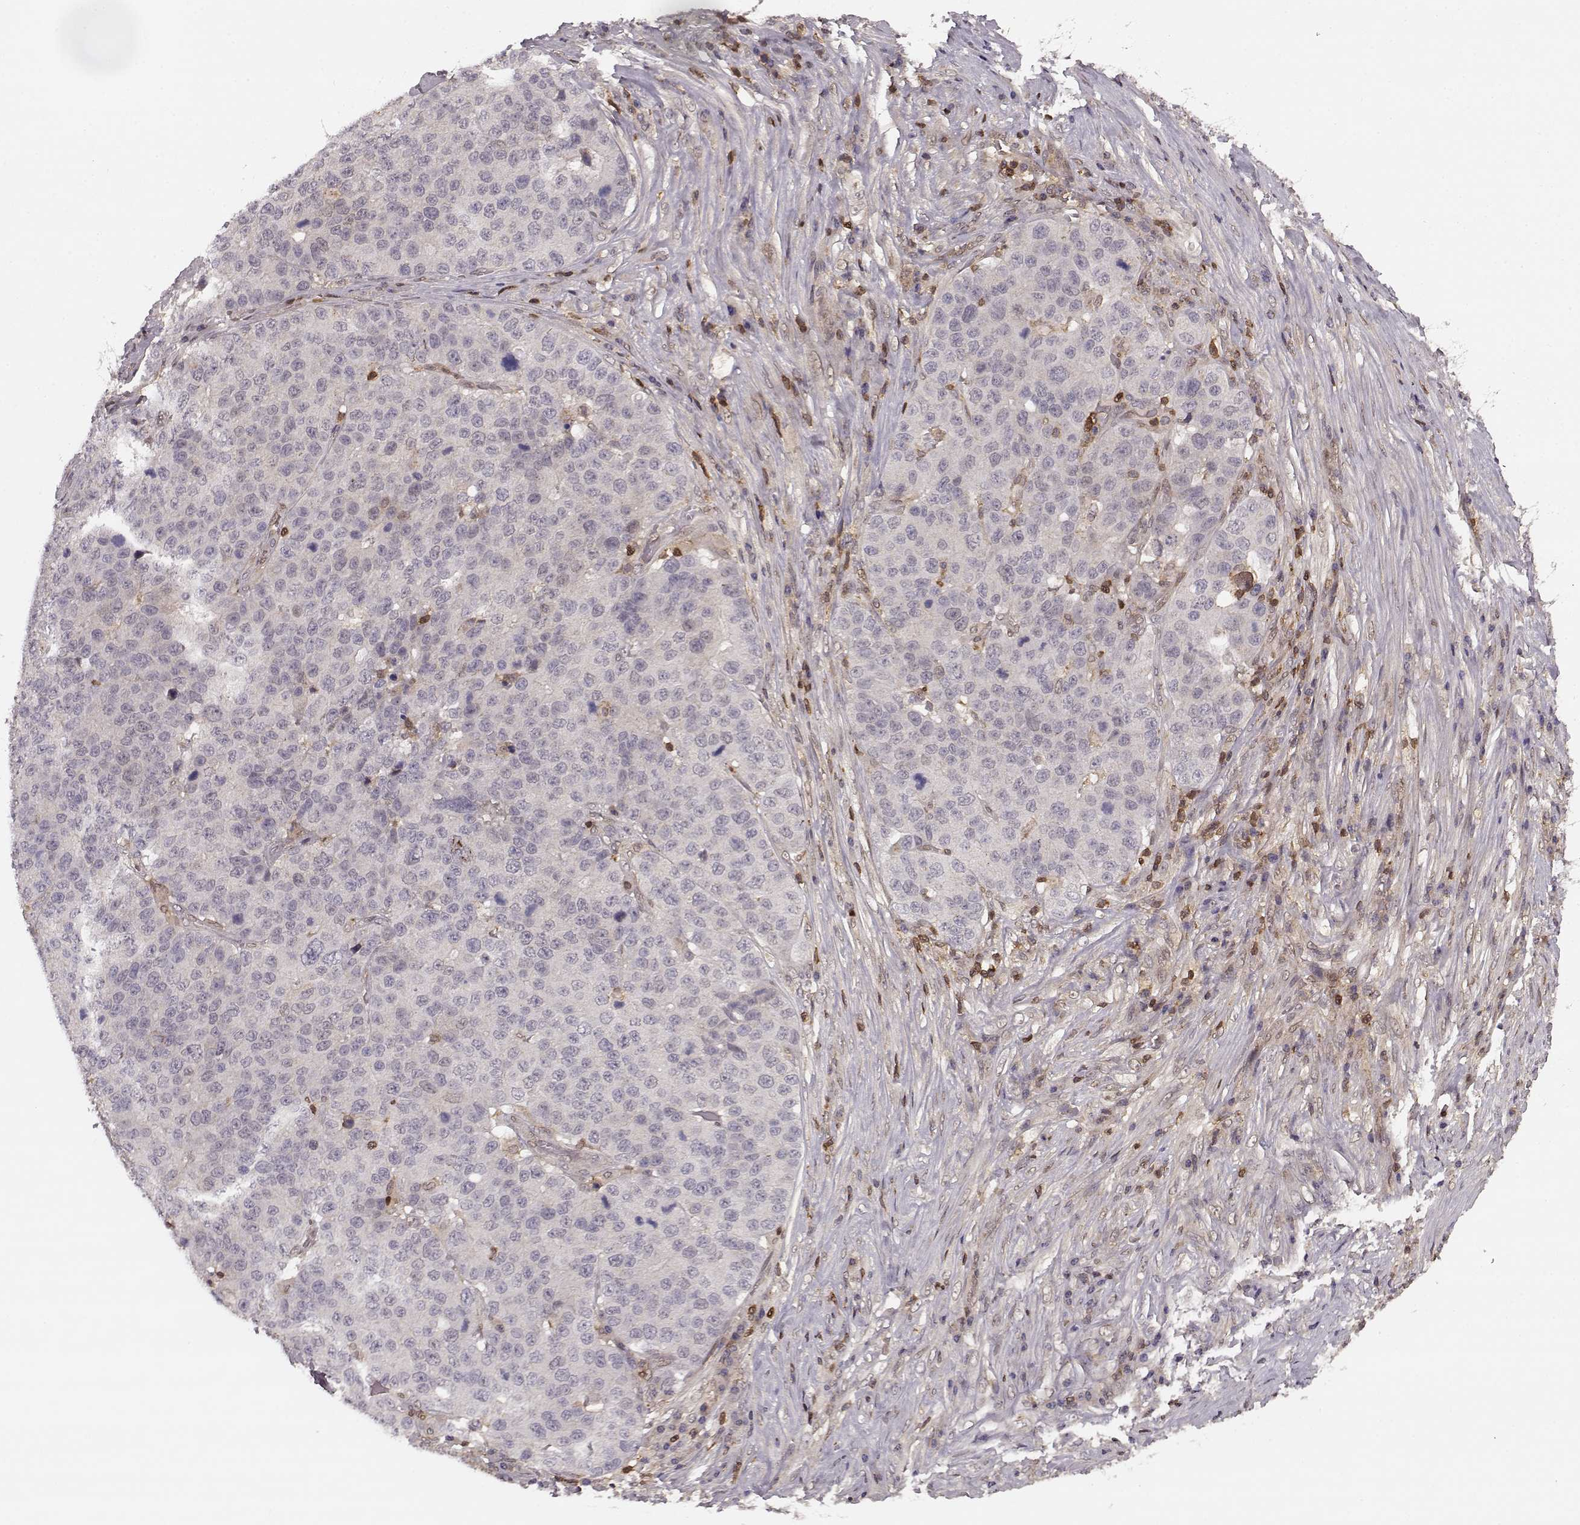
{"staining": {"intensity": "negative", "quantity": "none", "location": "none"}, "tissue": "stomach cancer", "cell_type": "Tumor cells", "image_type": "cancer", "snomed": [{"axis": "morphology", "description": "Adenocarcinoma, NOS"}, {"axis": "topography", "description": "Stomach"}], "caption": "Image shows no significant protein staining in tumor cells of stomach cancer (adenocarcinoma).", "gene": "MFSD1", "patient": {"sex": "male", "age": 71}}